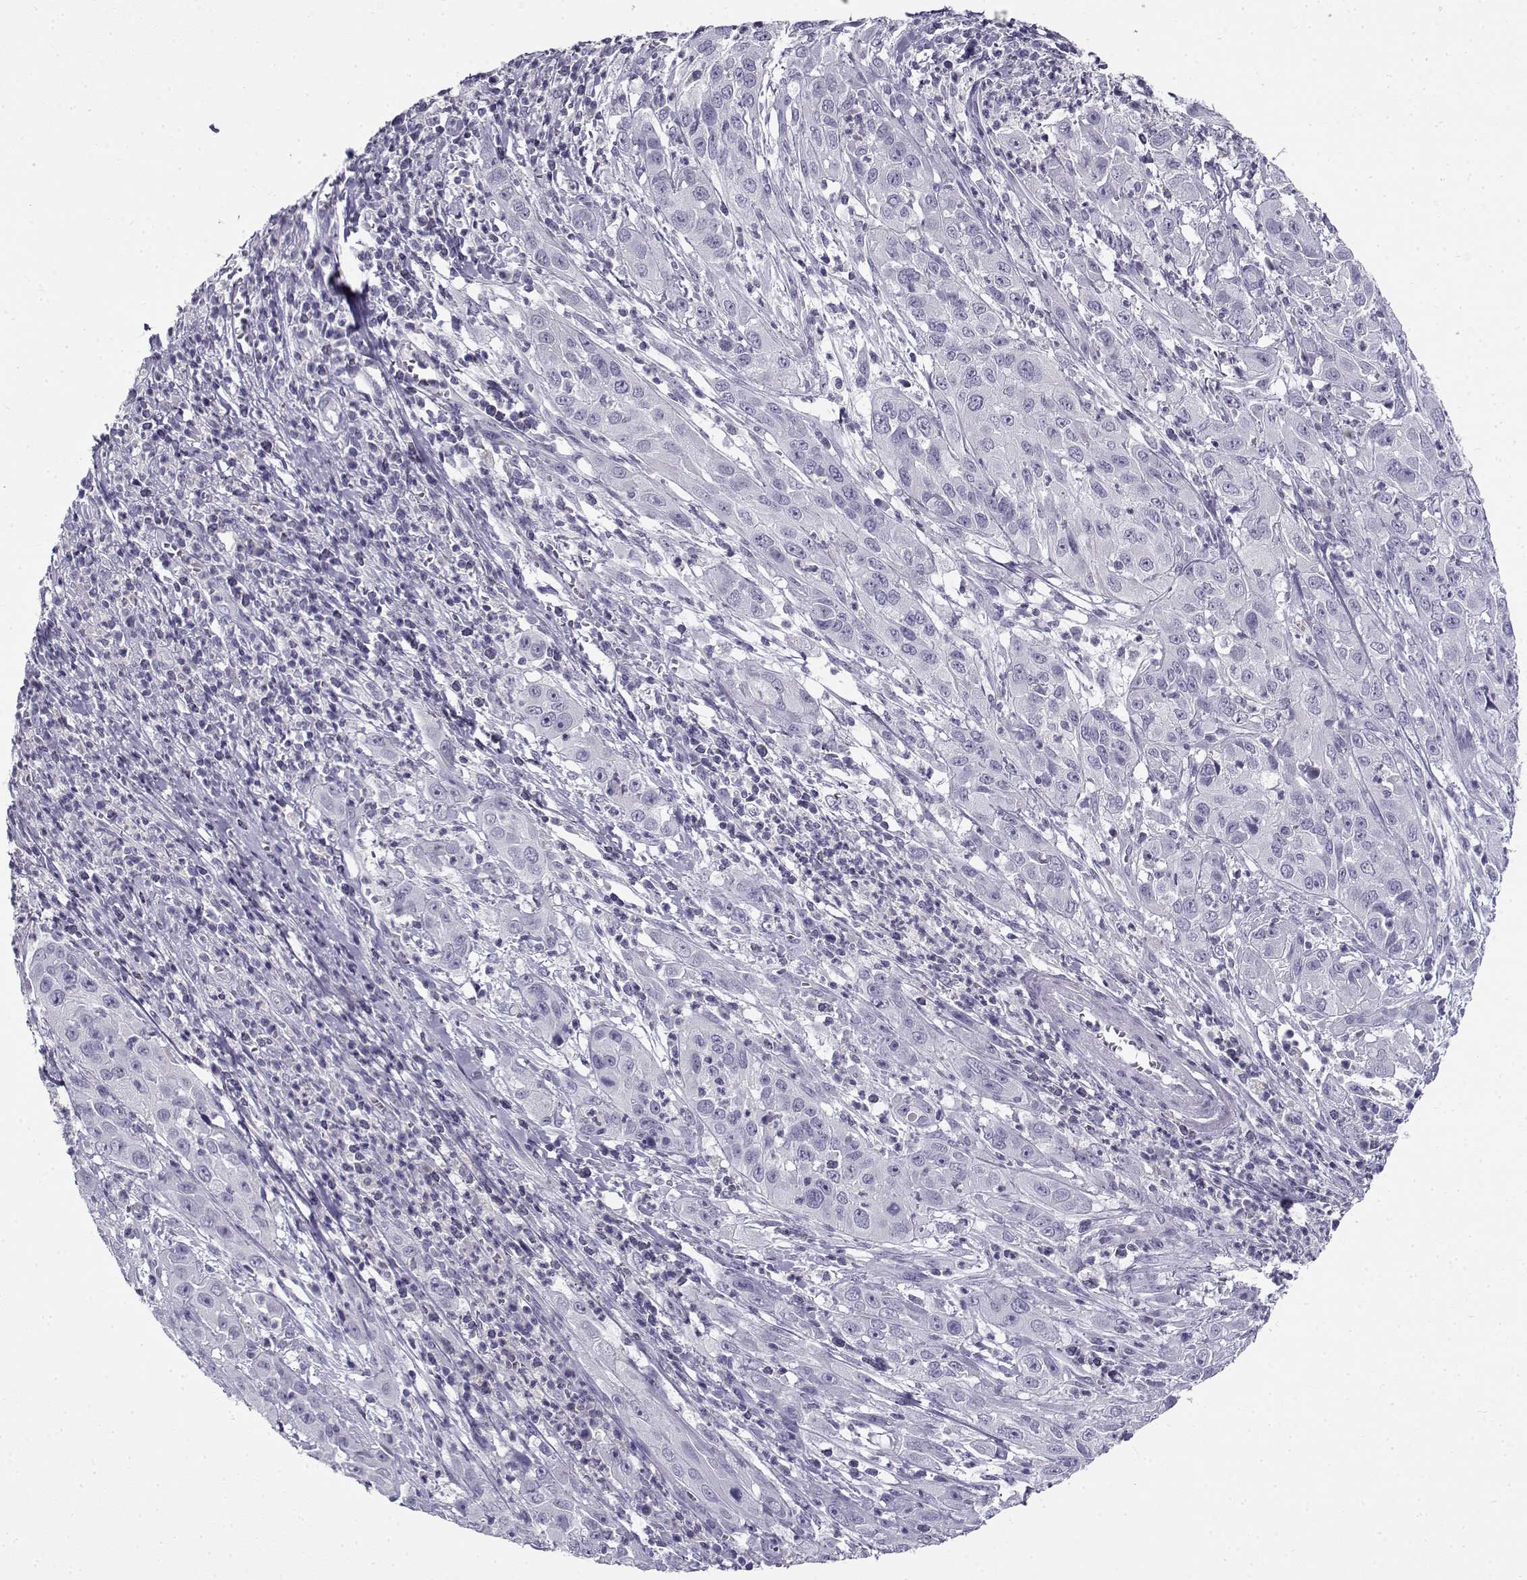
{"staining": {"intensity": "negative", "quantity": "none", "location": "none"}, "tissue": "cervical cancer", "cell_type": "Tumor cells", "image_type": "cancer", "snomed": [{"axis": "morphology", "description": "Squamous cell carcinoma, NOS"}, {"axis": "topography", "description": "Cervix"}], "caption": "DAB immunohistochemical staining of squamous cell carcinoma (cervical) shows no significant positivity in tumor cells.", "gene": "FAM166A", "patient": {"sex": "female", "age": 32}}